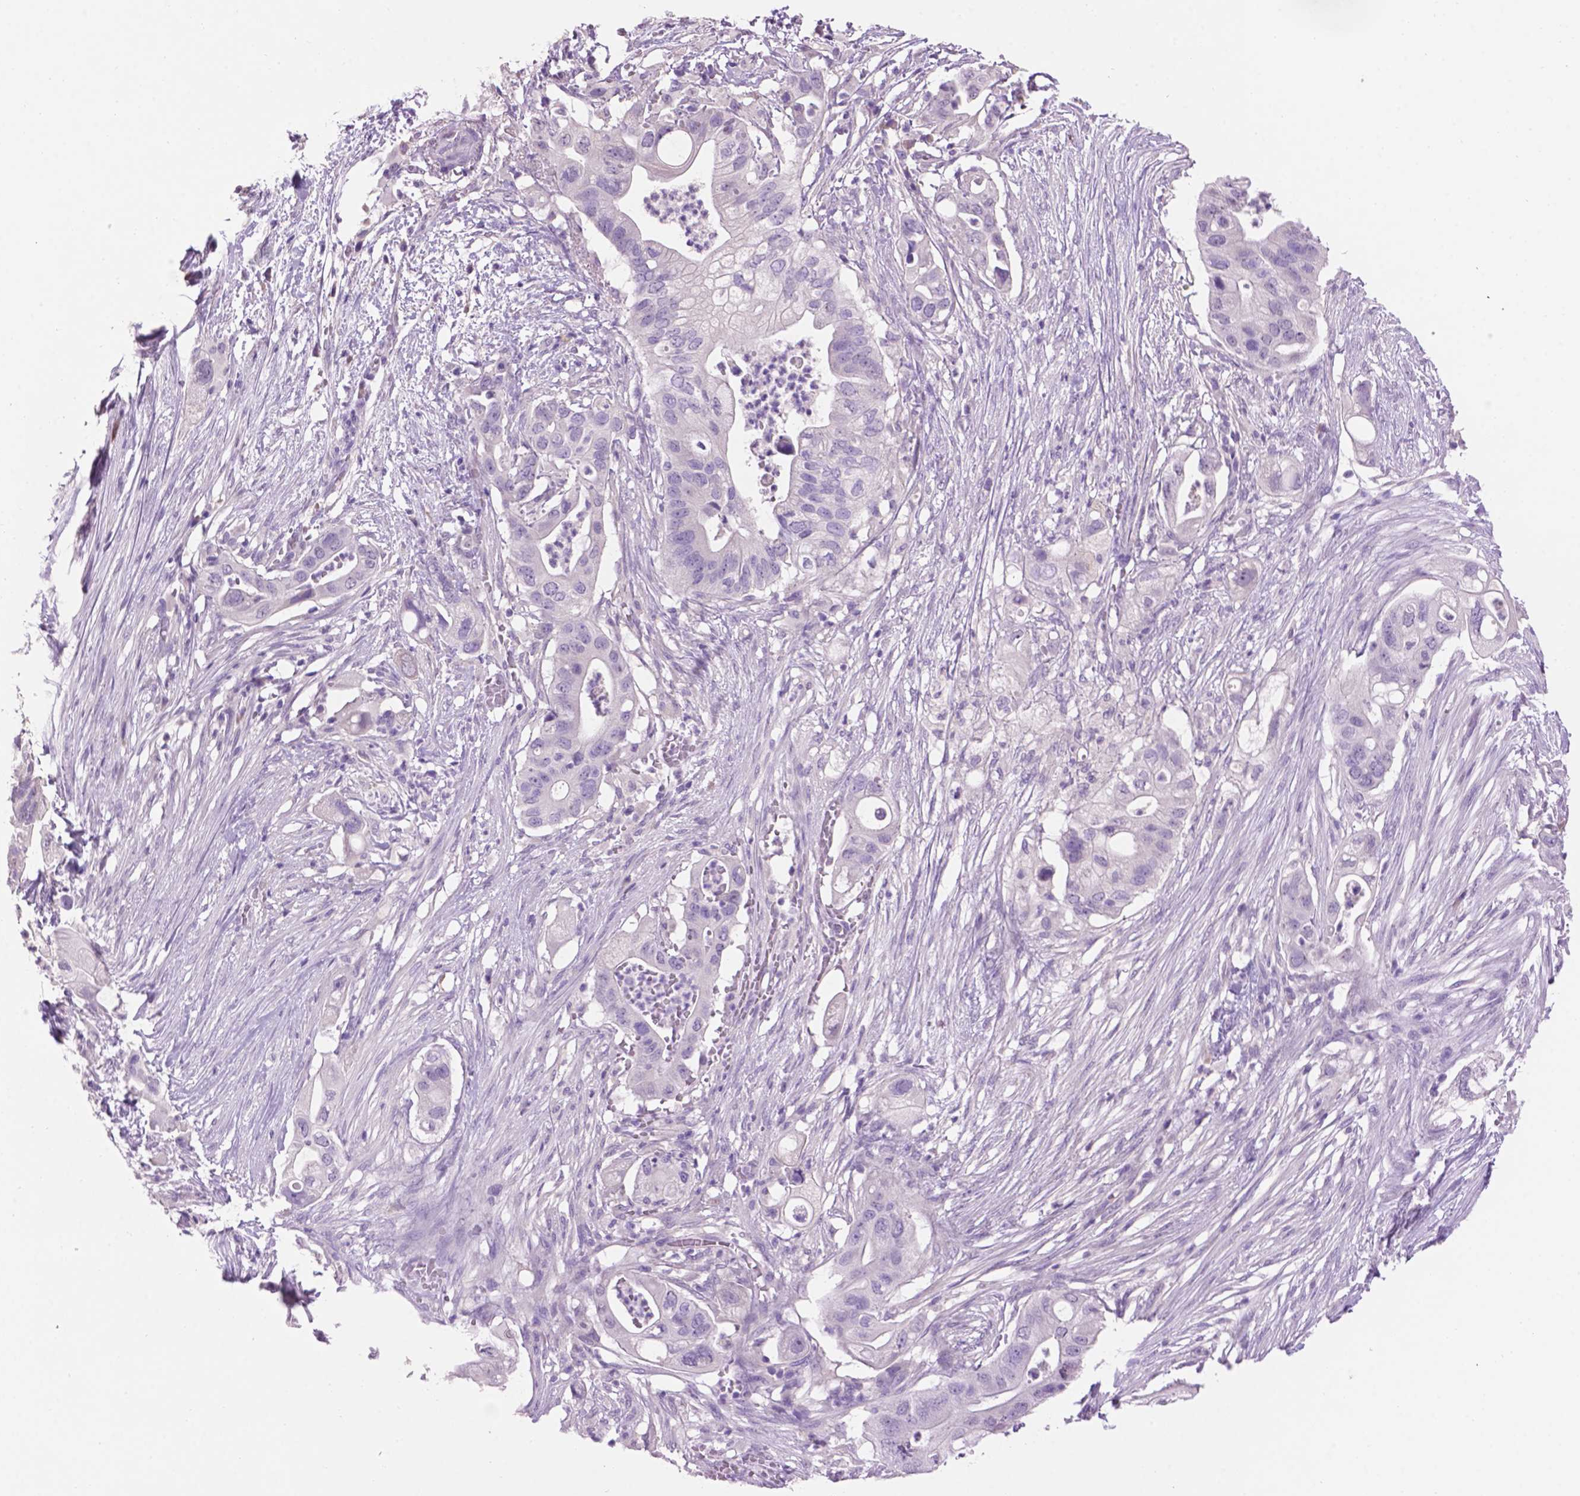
{"staining": {"intensity": "negative", "quantity": "none", "location": "none"}, "tissue": "pancreatic cancer", "cell_type": "Tumor cells", "image_type": "cancer", "snomed": [{"axis": "morphology", "description": "Adenocarcinoma, NOS"}, {"axis": "topography", "description": "Pancreas"}], "caption": "A photomicrograph of human adenocarcinoma (pancreatic) is negative for staining in tumor cells. (DAB (3,3'-diaminobenzidine) immunohistochemistry (IHC) with hematoxylin counter stain).", "gene": "CRYBA4", "patient": {"sex": "female", "age": 72}}